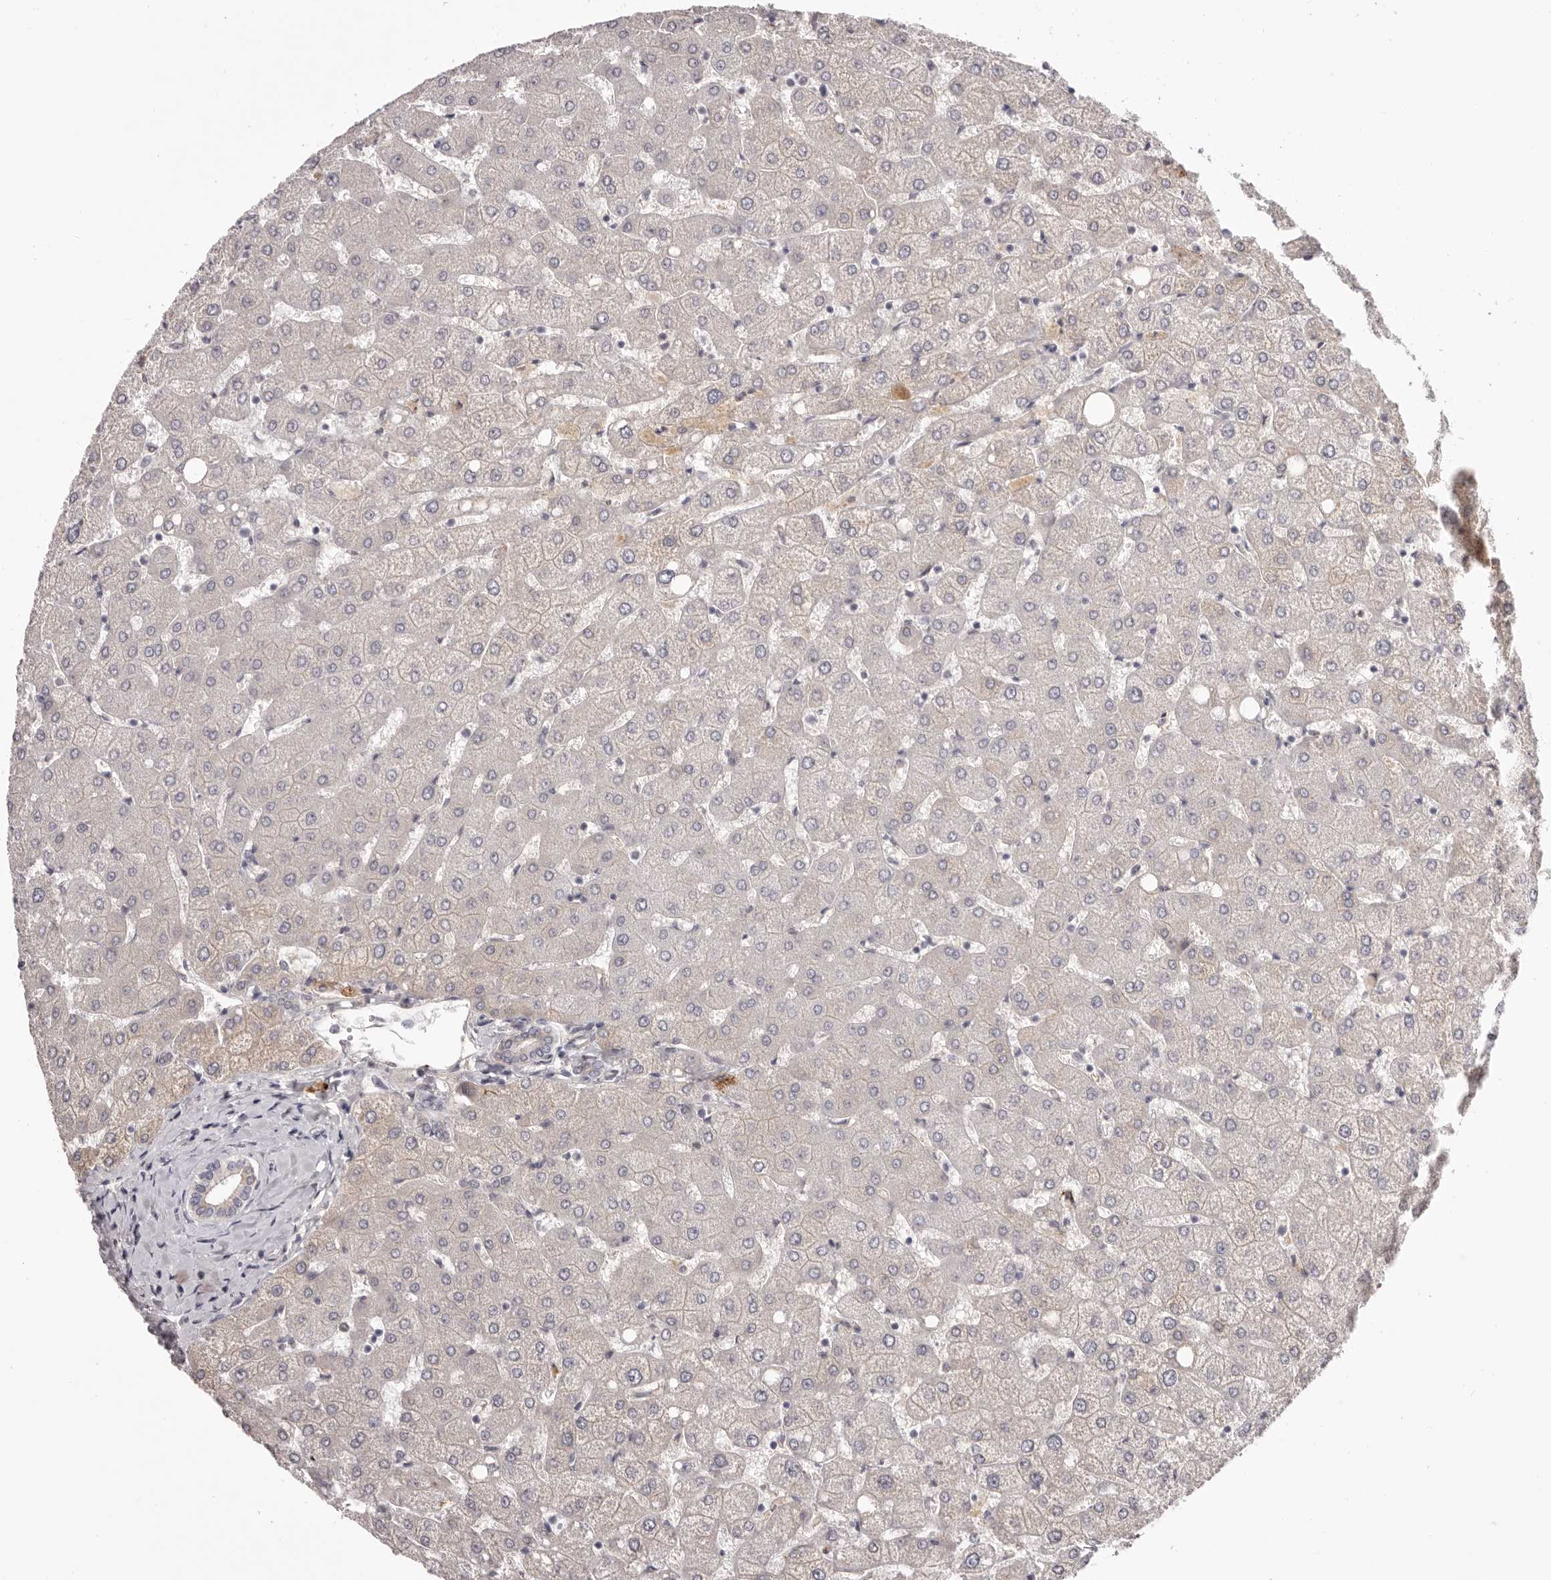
{"staining": {"intensity": "negative", "quantity": "none", "location": "none"}, "tissue": "liver", "cell_type": "Cholangiocytes", "image_type": "normal", "snomed": [{"axis": "morphology", "description": "Normal tissue, NOS"}, {"axis": "topography", "description": "Liver"}], "caption": "Immunohistochemistry image of benign liver stained for a protein (brown), which shows no expression in cholangiocytes. (Brightfield microscopy of DAB immunohistochemistry (IHC) at high magnification).", "gene": "OTUD3", "patient": {"sex": "female", "age": 54}}